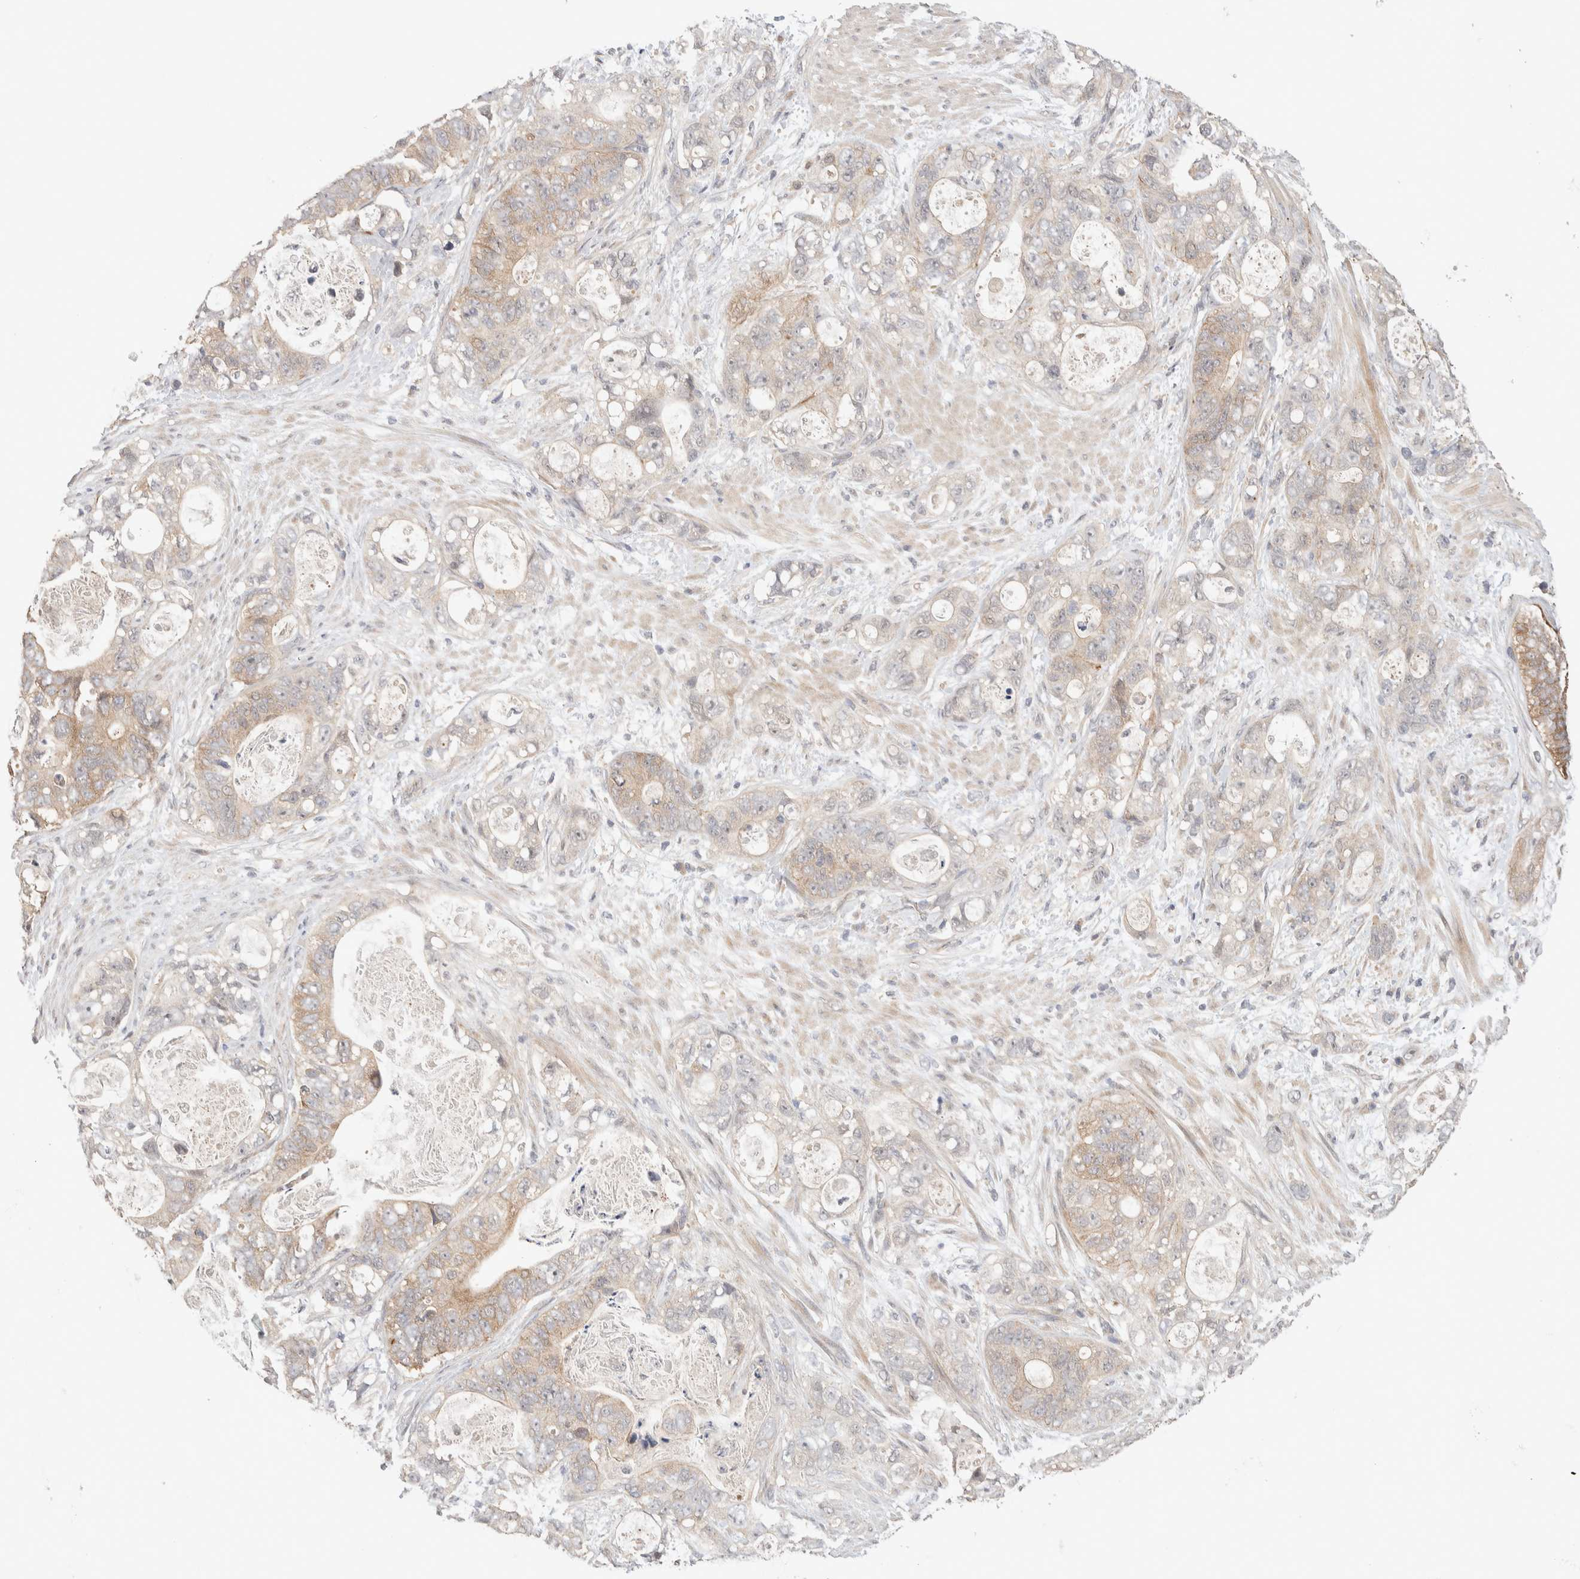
{"staining": {"intensity": "weak", "quantity": ">75%", "location": "cytoplasmic/membranous"}, "tissue": "stomach cancer", "cell_type": "Tumor cells", "image_type": "cancer", "snomed": [{"axis": "morphology", "description": "Normal tissue, NOS"}, {"axis": "morphology", "description": "Adenocarcinoma, NOS"}, {"axis": "topography", "description": "Stomach"}], "caption": "Brown immunohistochemical staining in adenocarcinoma (stomach) shows weak cytoplasmic/membranous staining in approximately >75% of tumor cells. The protein of interest is stained brown, and the nuclei are stained in blue (DAB IHC with brightfield microscopy, high magnification).", "gene": "CASK", "patient": {"sex": "female", "age": 89}}